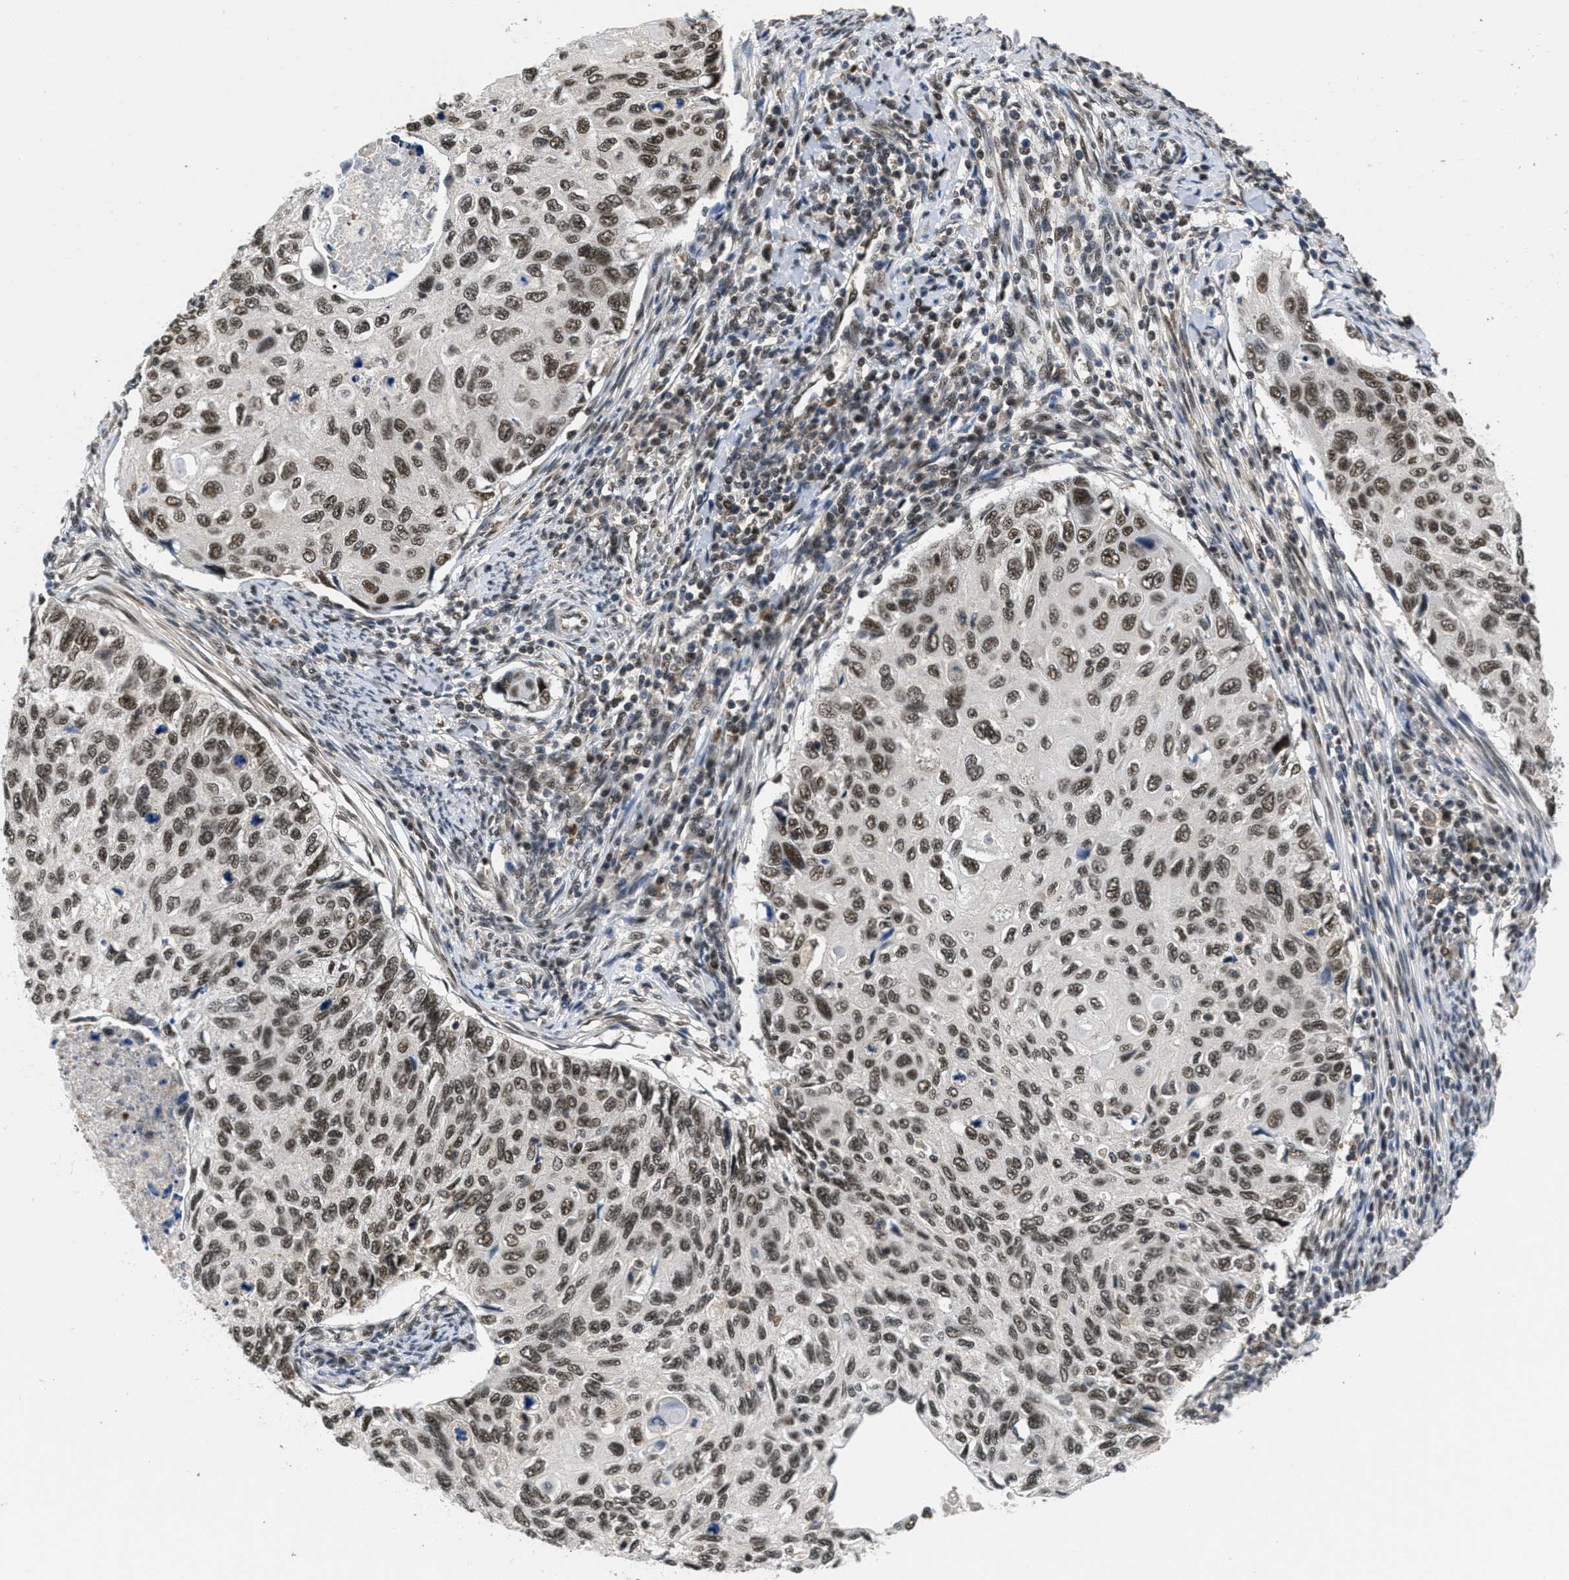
{"staining": {"intensity": "strong", "quantity": ">75%", "location": "nuclear"}, "tissue": "cervical cancer", "cell_type": "Tumor cells", "image_type": "cancer", "snomed": [{"axis": "morphology", "description": "Squamous cell carcinoma, NOS"}, {"axis": "topography", "description": "Cervix"}], "caption": "Immunohistochemical staining of squamous cell carcinoma (cervical) shows strong nuclear protein staining in about >75% of tumor cells. (DAB (3,3'-diaminobenzidine) IHC with brightfield microscopy, high magnification).", "gene": "CUL4B", "patient": {"sex": "female", "age": 70}}